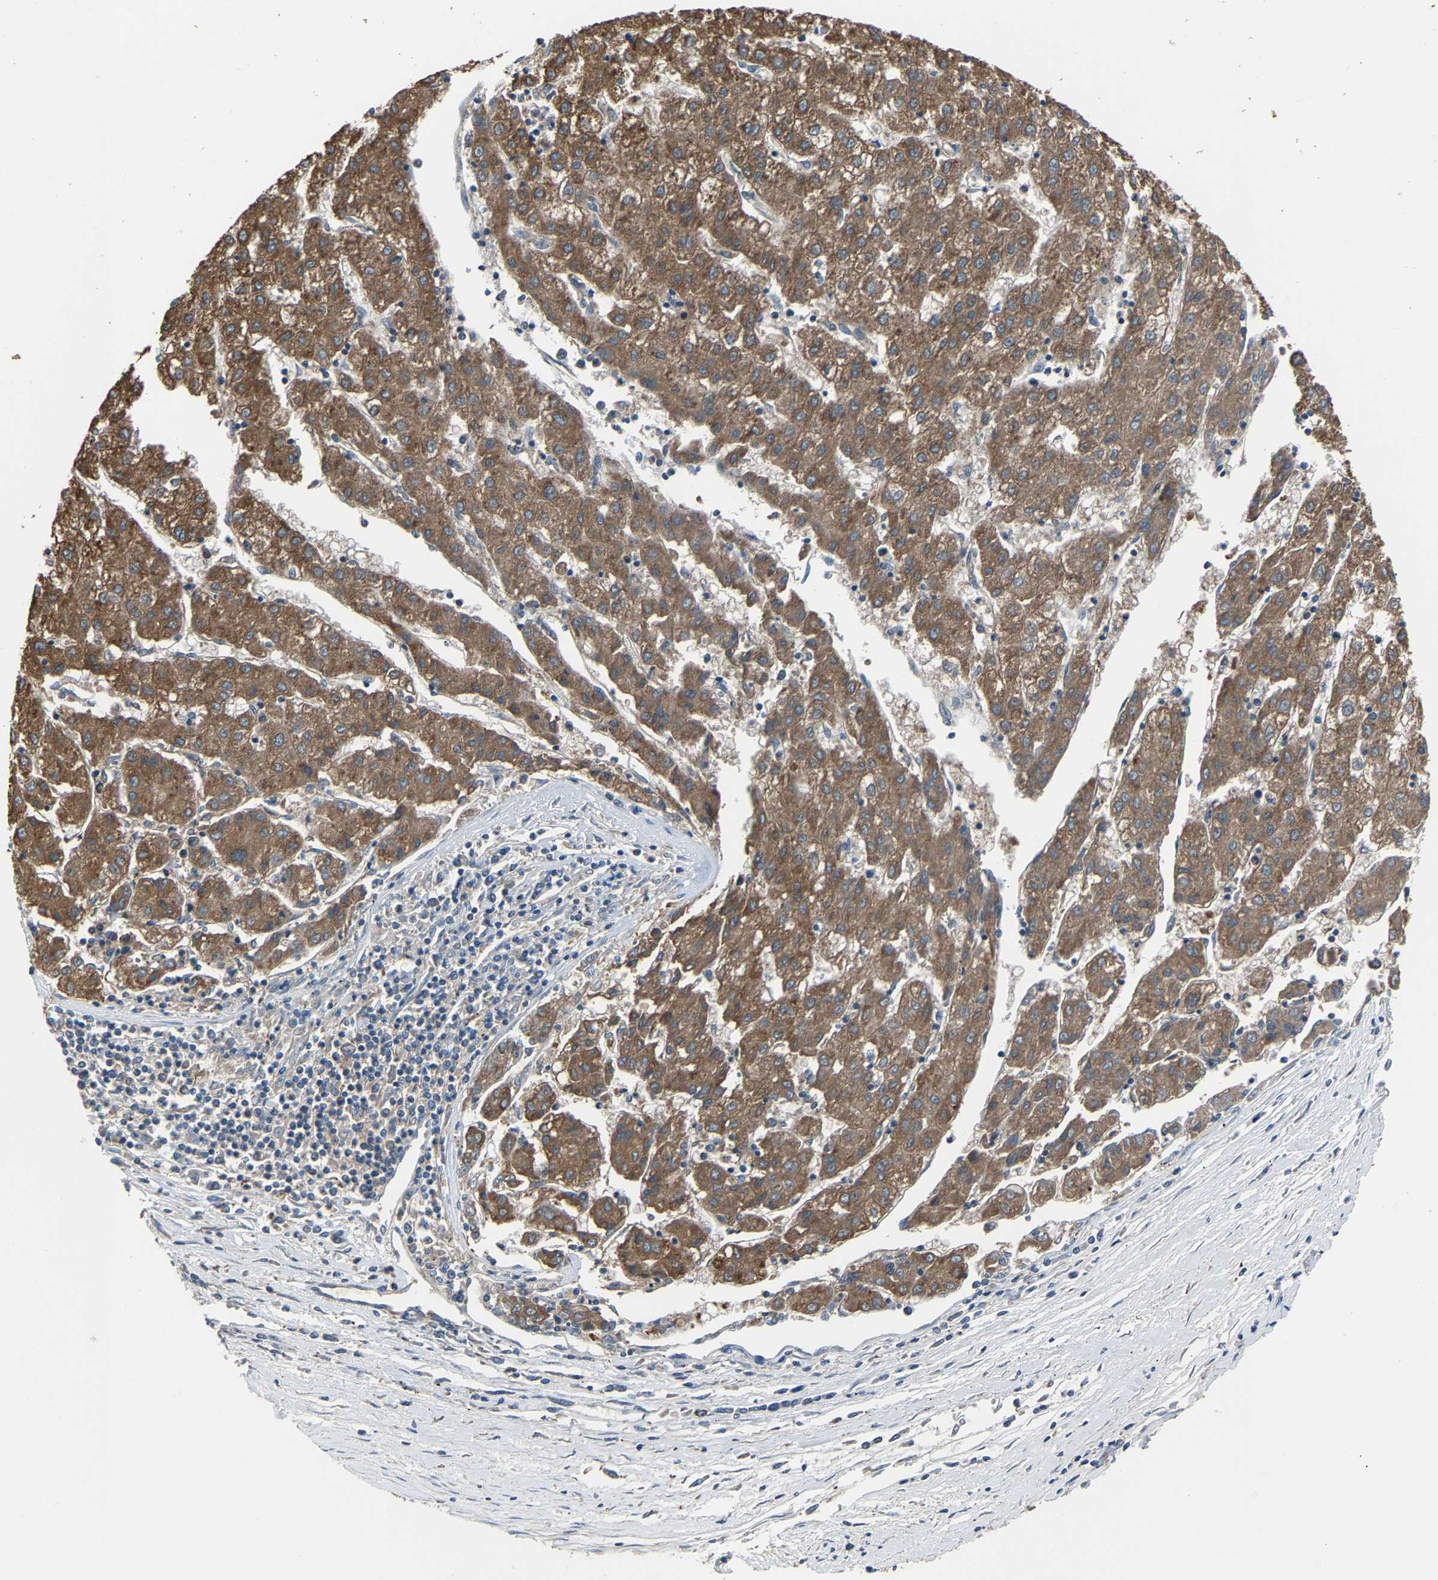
{"staining": {"intensity": "moderate", "quantity": ">75%", "location": "cytoplasmic/membranous"}, "tissue": "liver cancer", "cell_type": "Tumor cells", "image_type": "cancer", "snomed": [{"axis": "morphology", "description": "Carcinoma, Hepatocellular, NOS"}, {"axis": "topography", "description": "Liver"}], "caption": "Immunohistochemical staining of hepatocellular carcinoma (liver) displays medium levels of moderate cytoplasmic/membranous protein staining in approximately >75% of tumor cells.", "gene": "ABCC9", "patient": {"sex": "male", "age": 72}}